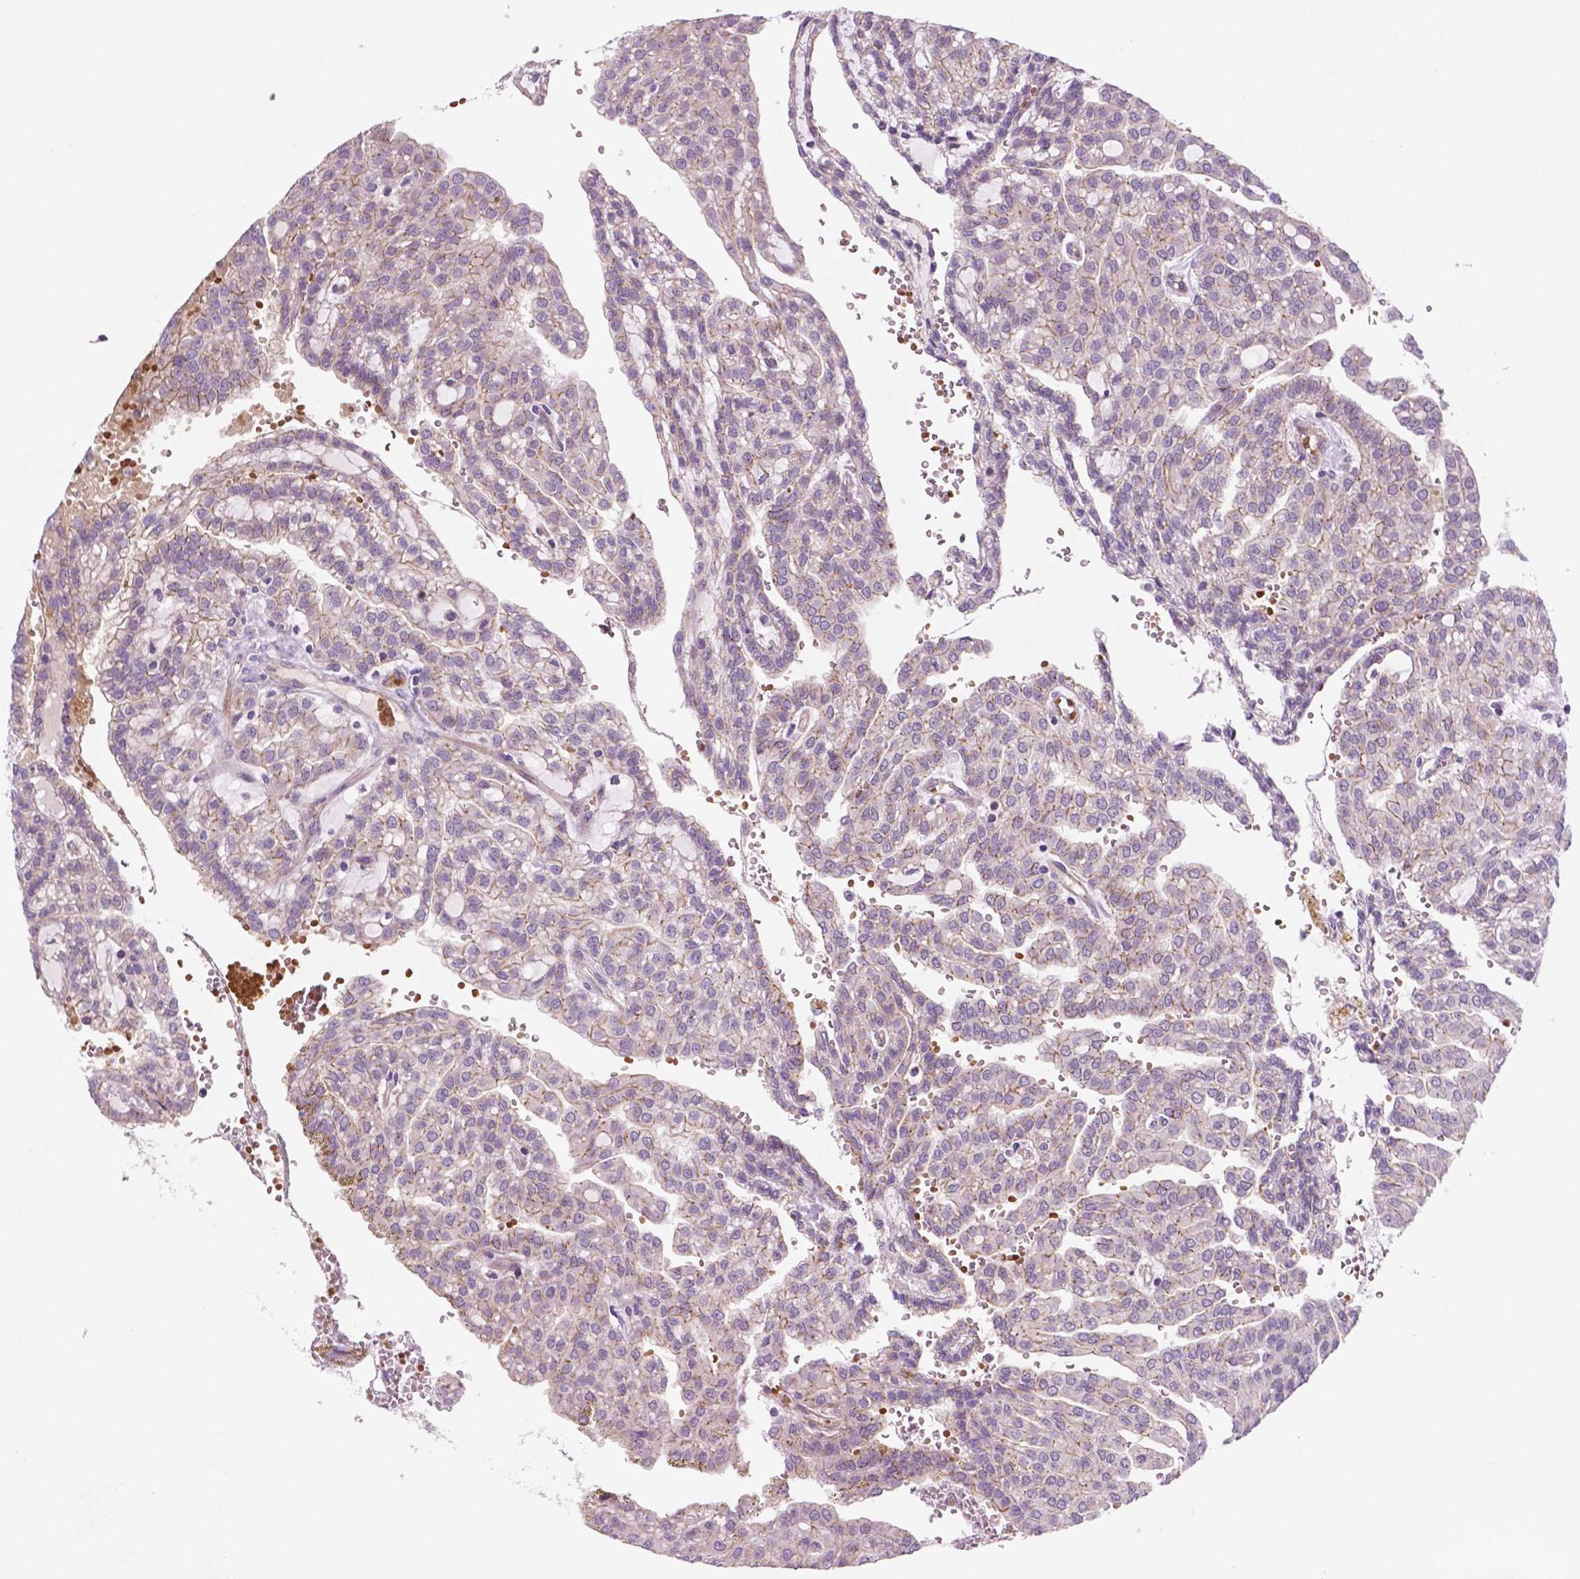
{"staining": {"intensity": "weak", "quantity": "<25%", "location": "cytoplasmic/membranous"}, "tissue": "renal cancer", "cell_type": "Tumor cells", "image_type": "cancer", "snomed": [{"axis": "morphology", "description": "Adenocarcinoma, NOS"}, {"axis": "topography", "description": "Kidney"}], "caption": "The photomicrograph displays no significant staining in tumor cells of renal cancer.", "gene": "RND3", "patient": {"sex": "male", "age": 63}}